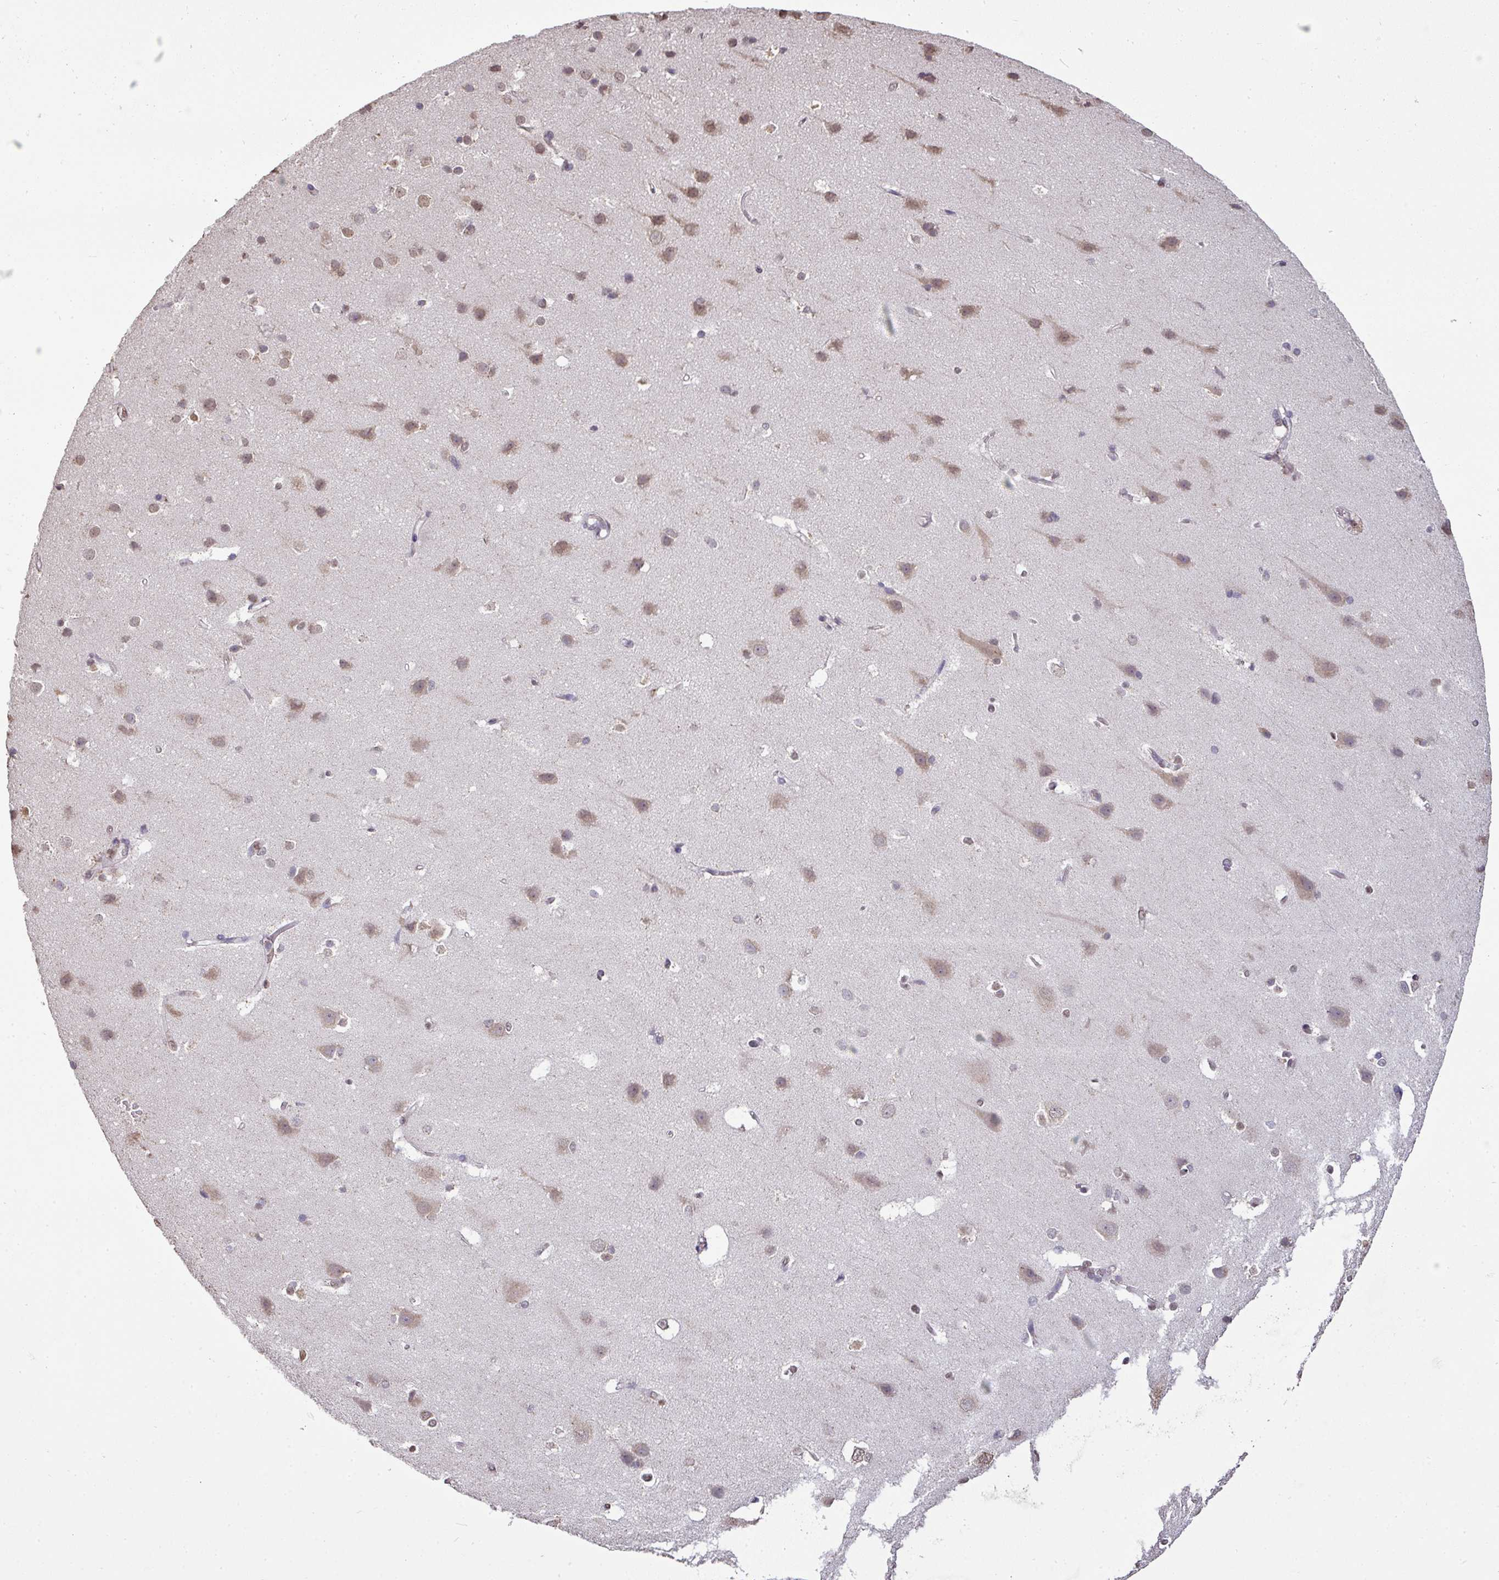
{"staining": {"intensity": "negative", "quantity": "none", "location": "none"}, "tissue": "cerebral cortex", "cell_type": "Endothelial cells", "image_type": "normal", "snomed": [{"axis": "morphology", "description": "Normal tissue, NOS"}, {"axis": "topography", "description": "Cerebral cortex"}], "caption": "Human cerebral cortex stained for a protein using immunohistochemistry (IHC) demonstrates no expression in endothelial cells.", "gene": "JPH2", "patient": {"sex": "male", "age": 37}}